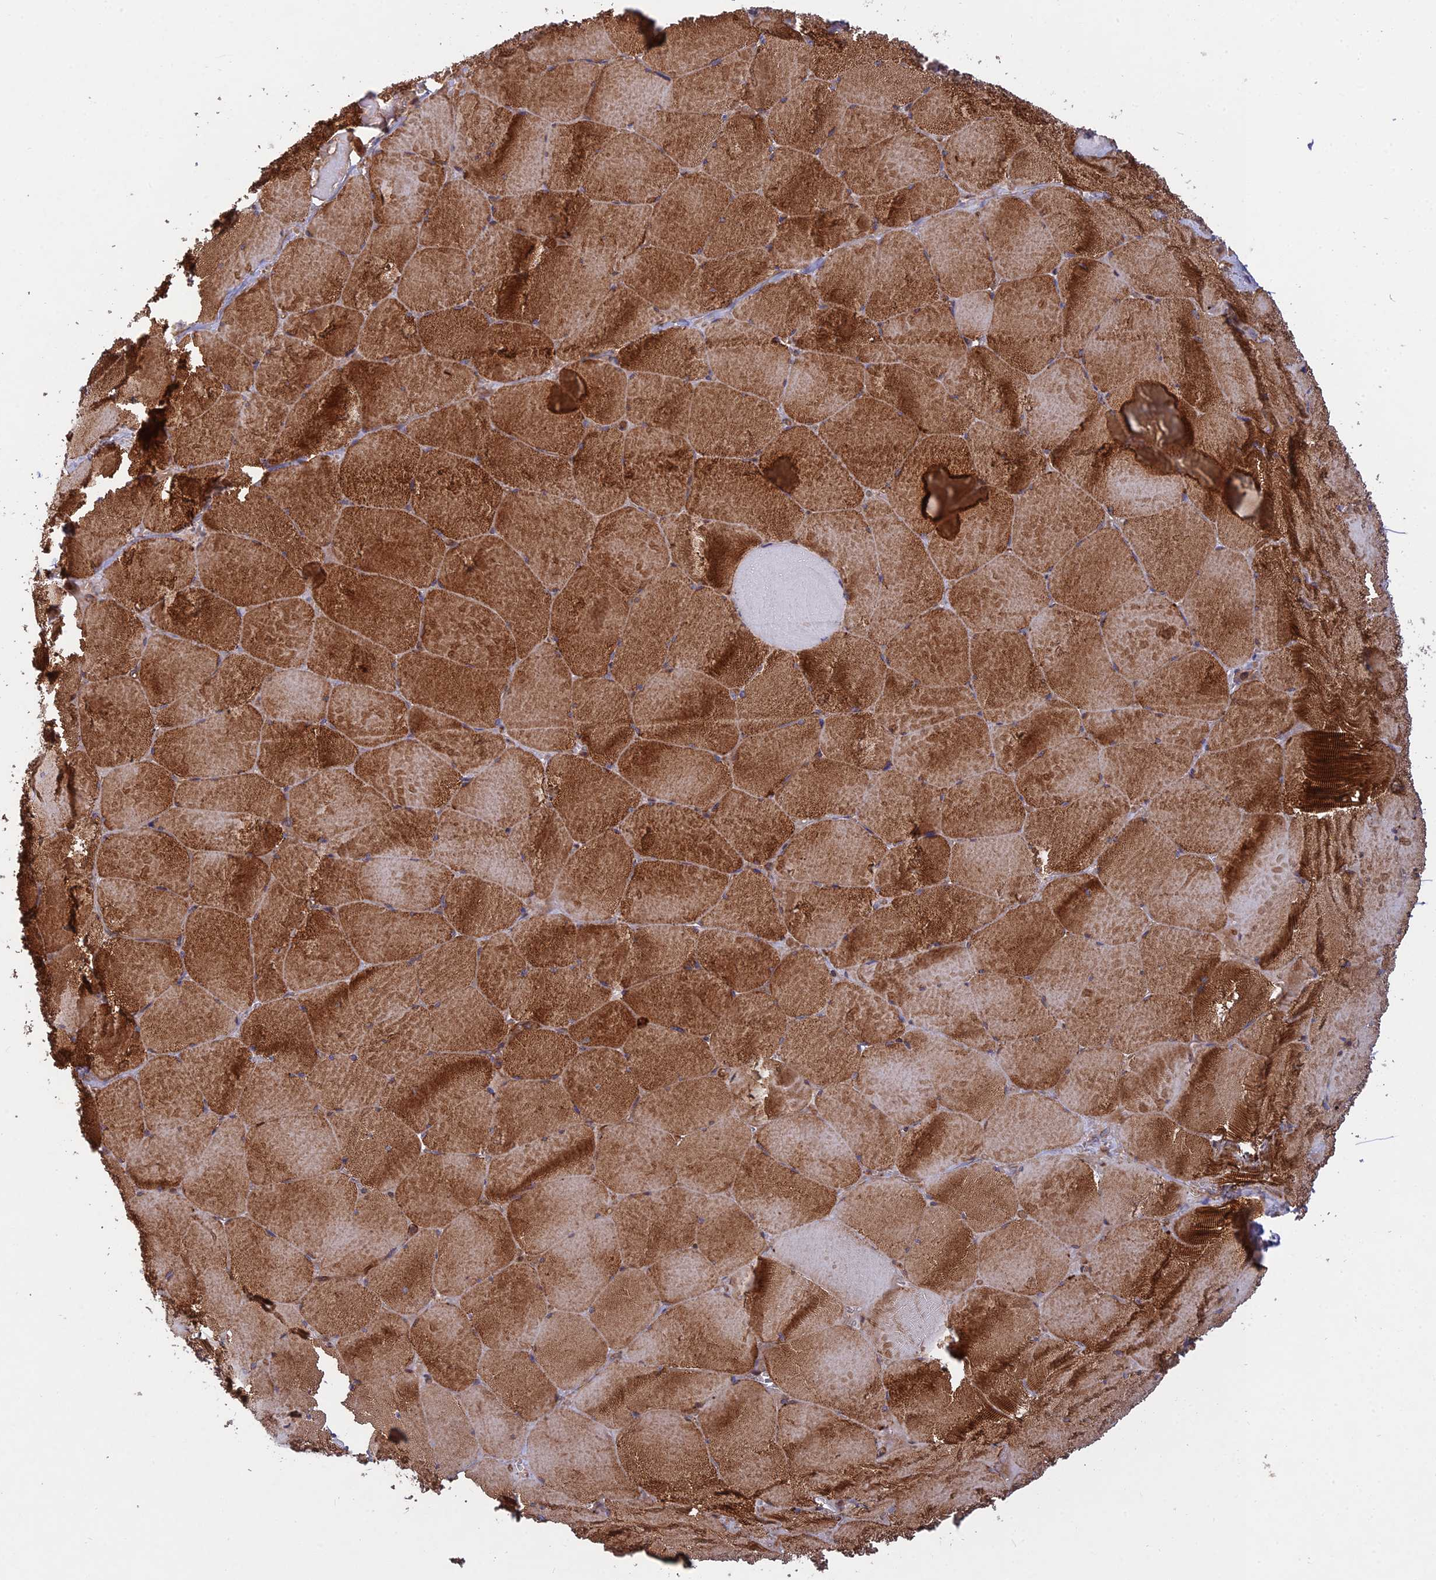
{"staining": {"intensity": "strong", "quantity": ">75%", "location": "cytoplasmic/membranous"}, "tissue": "skeletal muscle", "cell_type": "Myocytes", "image_type": "normal", "snomed": [{"axis": "morphology", "description": "Normal tissue, NOS"}, {"axis": "topography", "description": "Skeletal muscle"}, {"axis": "topography", "description": "Head-Neck"}], "caption": "Immunohistochemical staining of normal skeletal muscle demonstrates high levels of strong cytoplasmic/membranous expression in approximately >75% of myocytes.", "gene": "RELCH", "patient": {"sex": "male", "age": 66}}